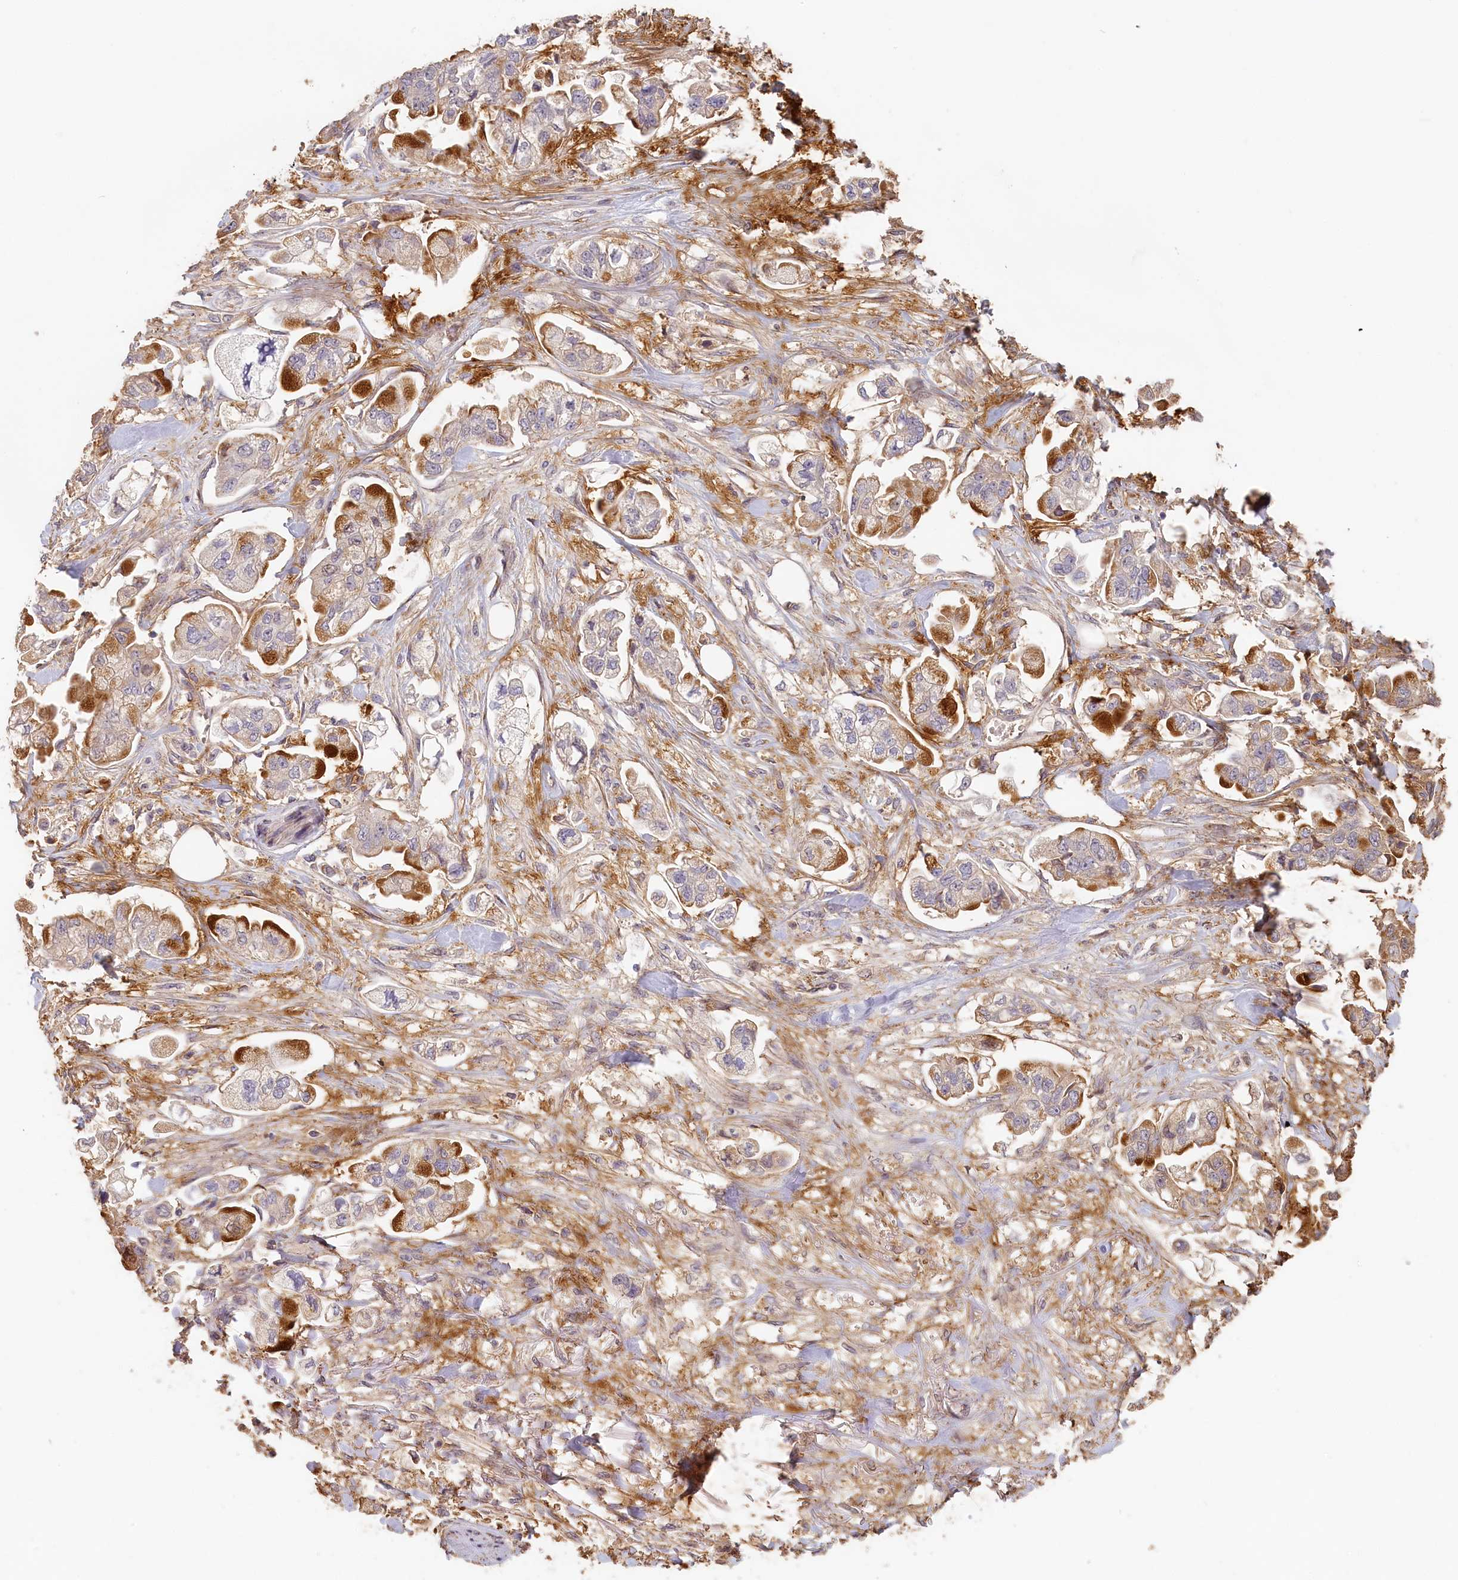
{"staining": {"intensity": "moderate", "quantity": "<25%", "location": "cytoplasmic/membranous"}, "tissue": "stomach cancer", "cell_type": "Tumor cells", "image_type": "cancer", "snomed": [{"axis": "morphology", "description": "Adenocarcinoma, NOS"}, {"axis": "topography", "description": "Stomach"}], "caption": "Immunohistochemical staining of human stomach adenocarcinoma reveals low levels of moderate cytoplasmic/membranous protein positivity in about <25% of tumor cells.", "gene": "STX16", "patient": {"sex": "male", "age": 62}}